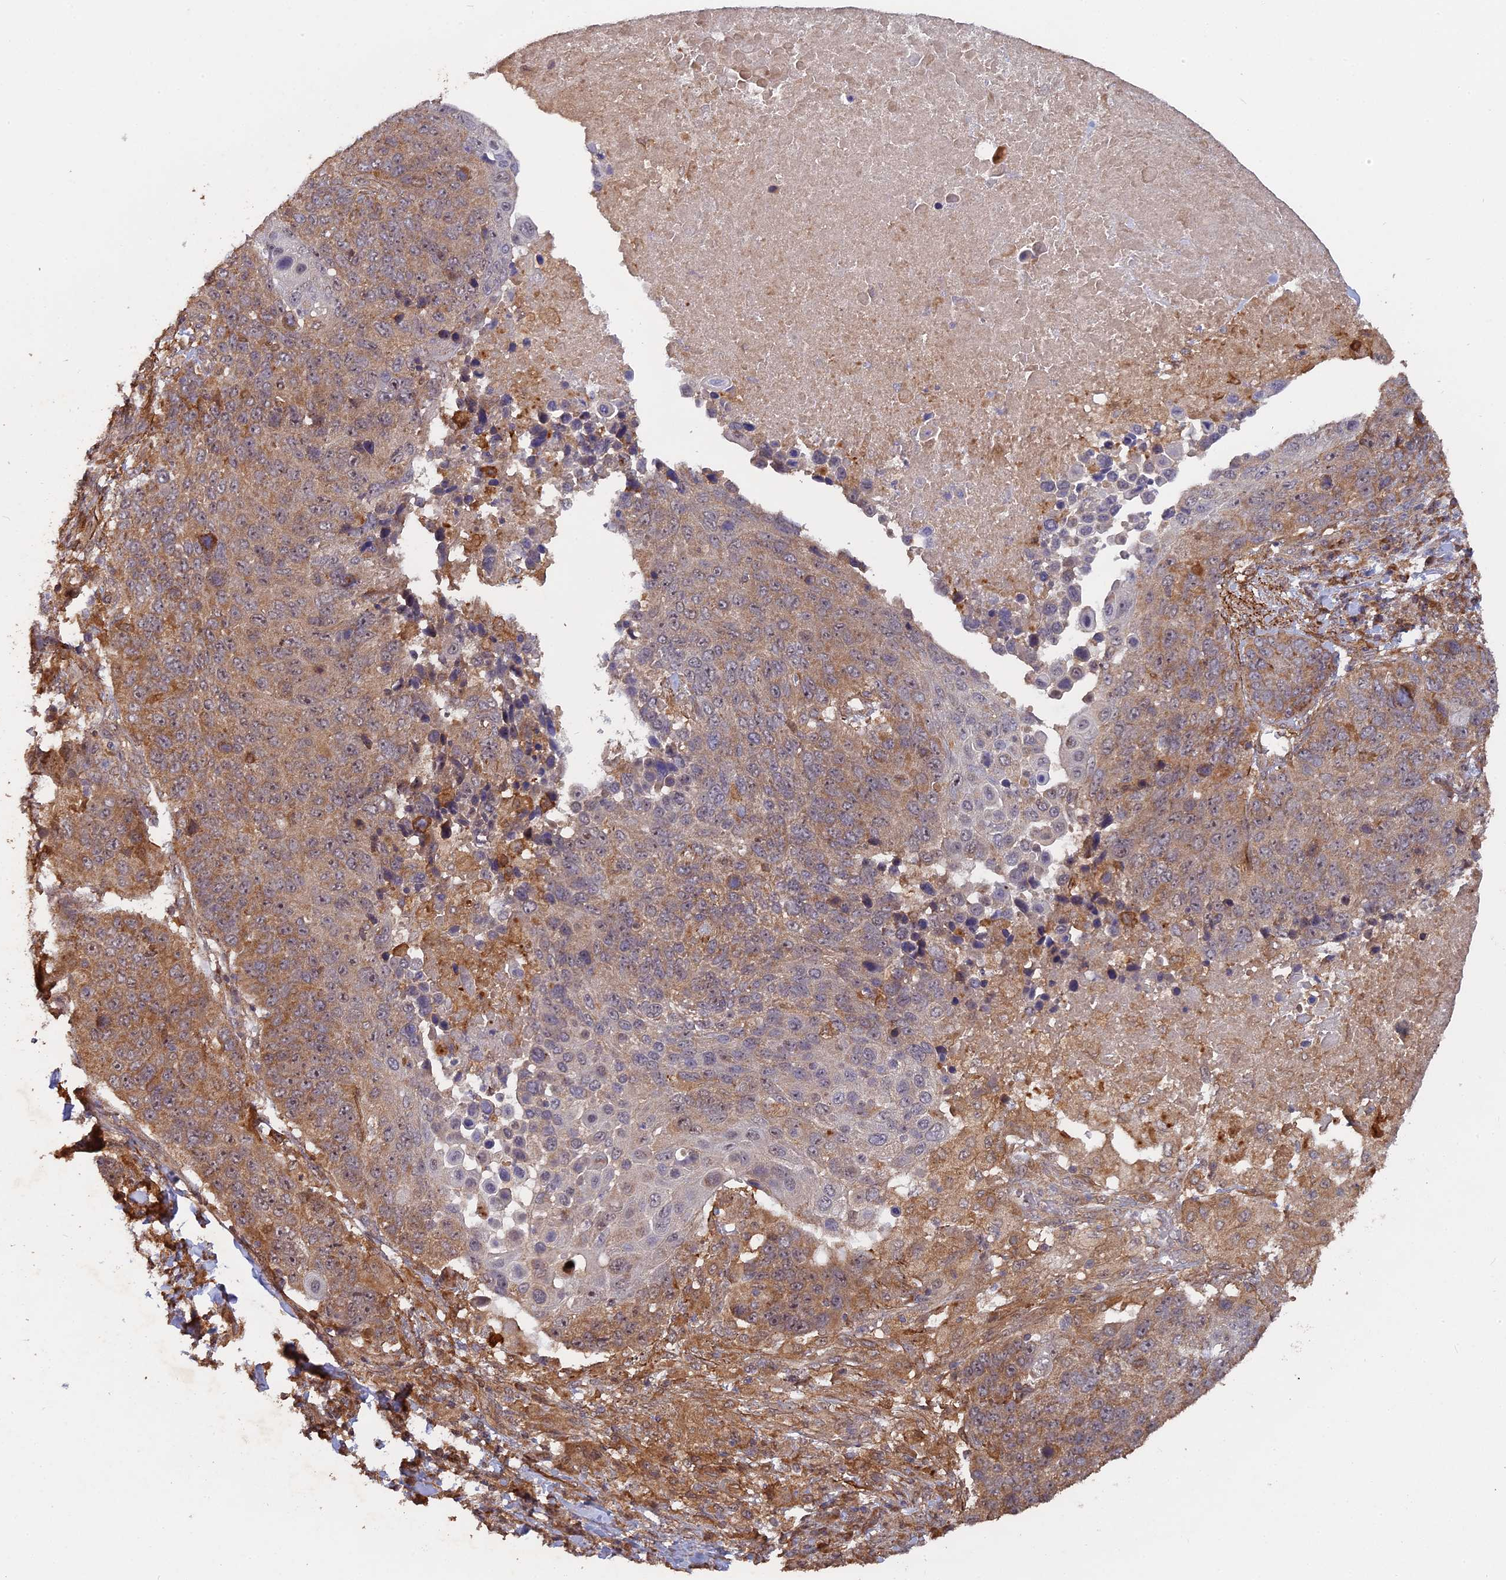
{"staining": {"intensity": "moderate", "quantity": "25%-75%", "location": "cytoplasmic/membranous"}, "tissue": "lung cancer", "cell_type": "Tumor cells", "image_type": "cancer", "snomed": [{"axis": "morphology", "description": "Normal tissue, NOS"}, {"axis": "morphology", "description": "Squamous cell carcinoma, NOS"}, {"axis": "topography", "description": "Lymph node"}, {"axis": "topography", "description": "Lung"}], "caption": "Human squamous cell carcinoma (lung) stained for a protein (brown) displays moderate cytoplasmic/membranous positive staining in about 25%-75% of tumor cells.", "gene": "SAC3D1", "patient": {"sex": "male", "age": 66}}